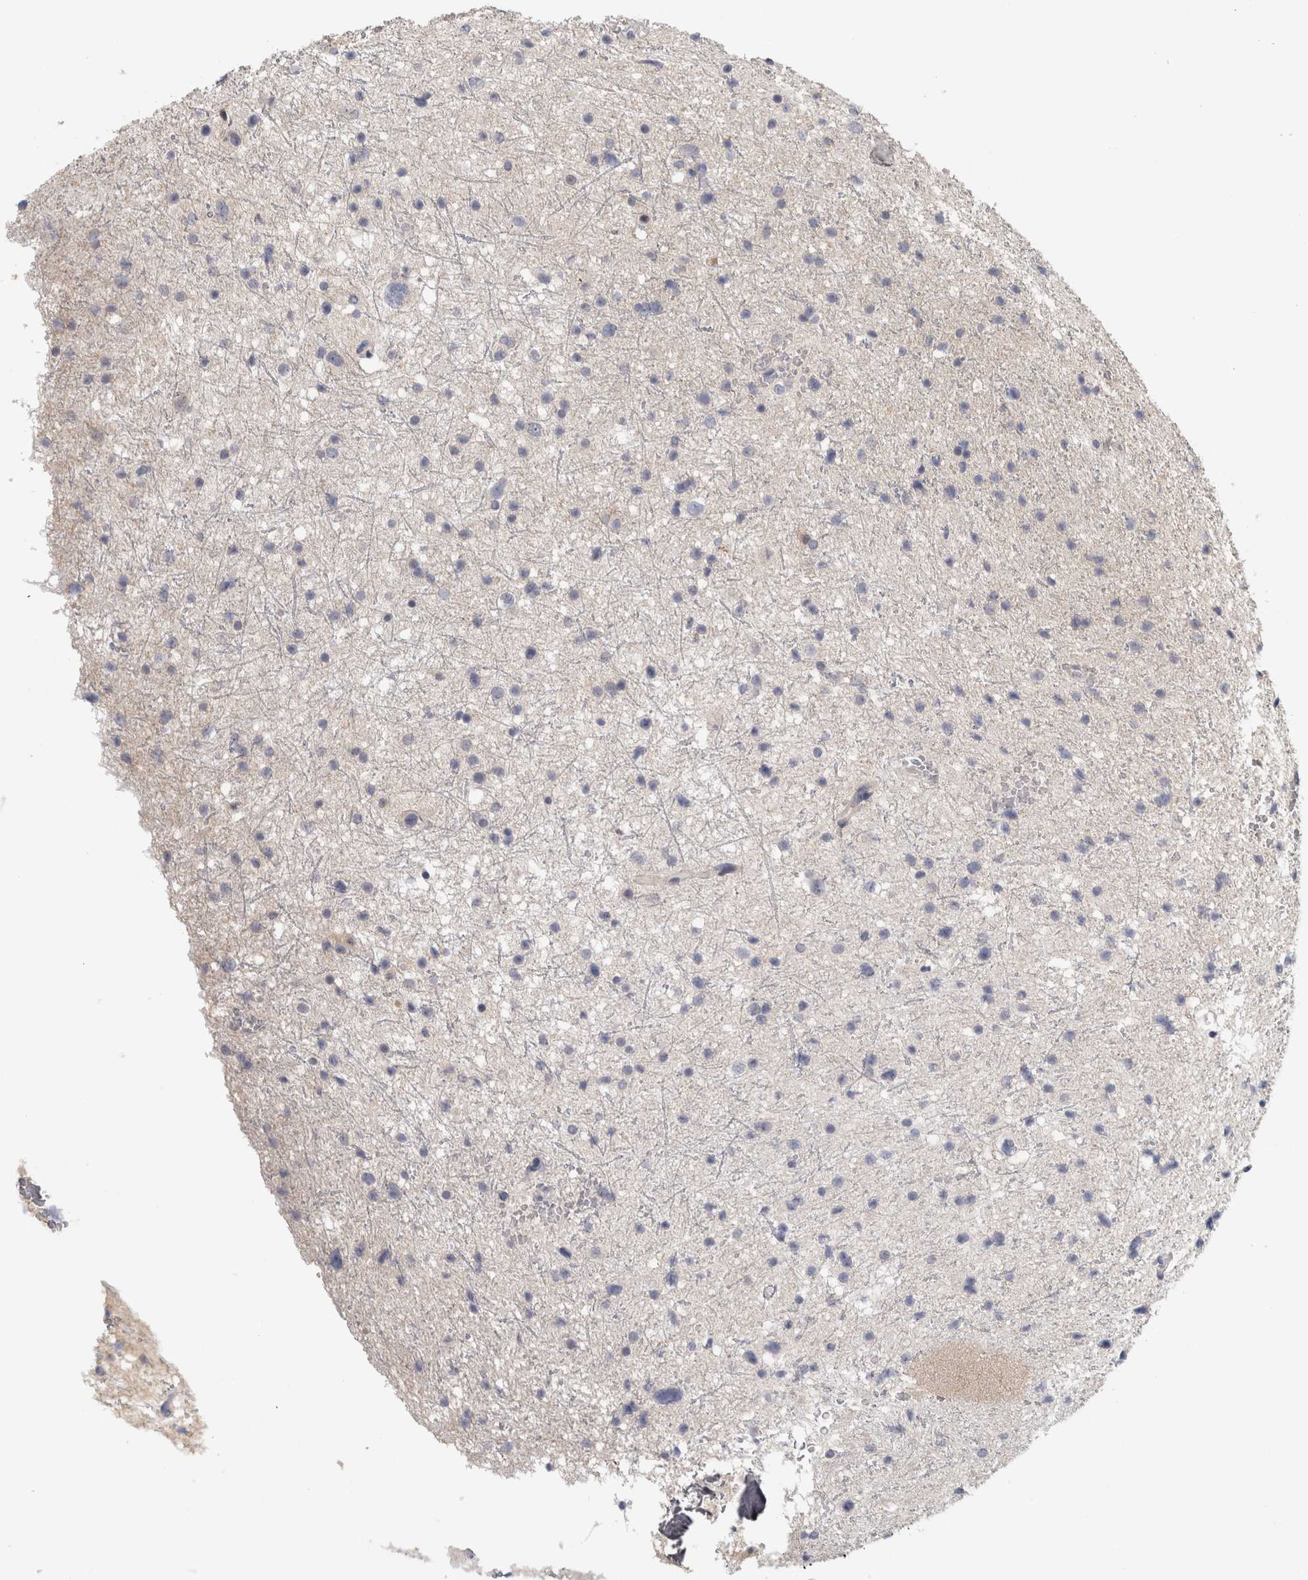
{"staining": {"intensity": "negative", "quantity": "none", "location": "none"}, "tissue": "glioma", "cell_type": "Tumor cells", "image_type": "cancer", "snomed": [{"axis": "morphology", "description": "Glioma, malignant, Low grade"}, {"axis": "topography", "description": "Brain"}], "caption": "Tumor cells are negative for protein expression in human glioma.", "gene": "USH1G", "patient": {"sex": "female", "age": 37}}